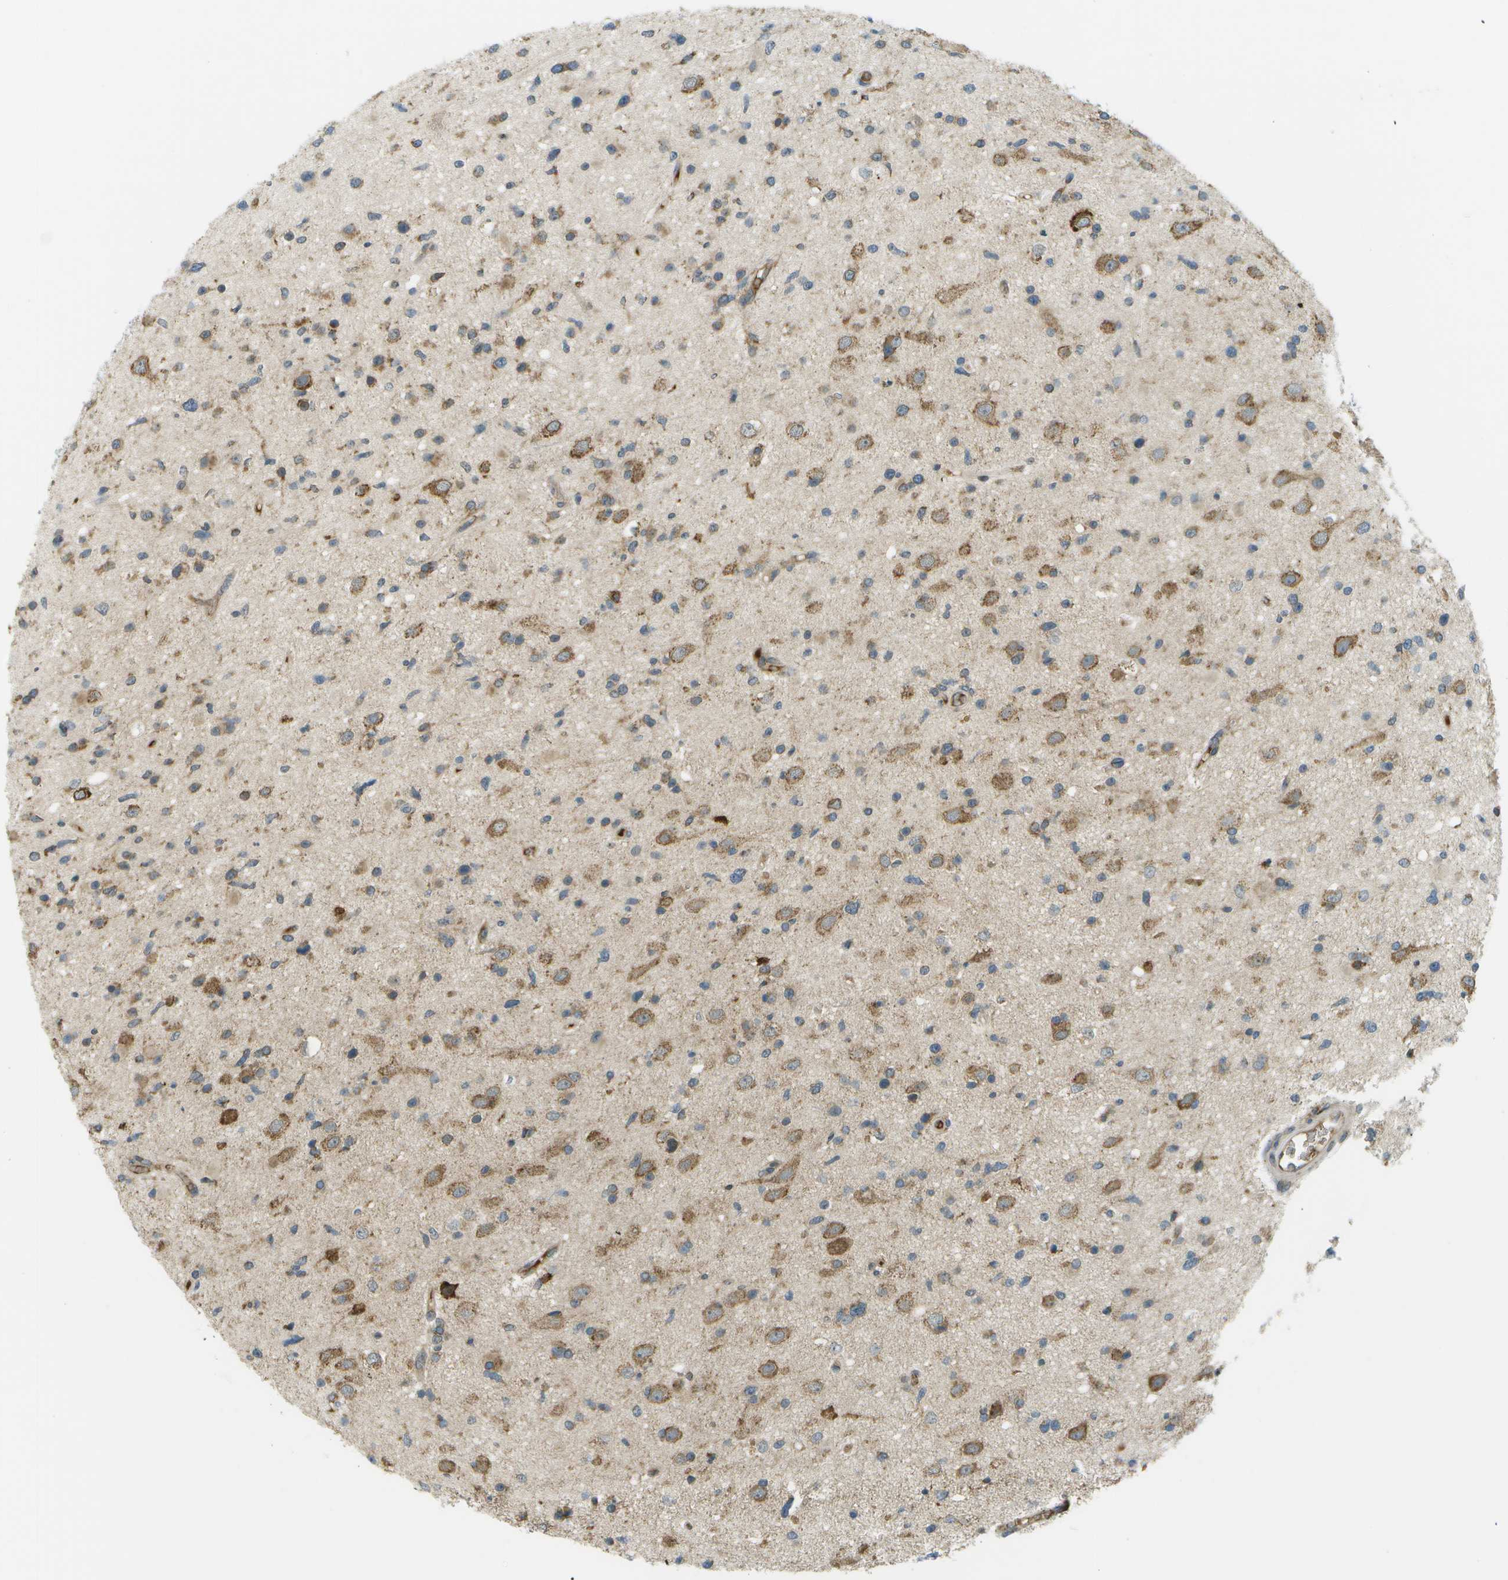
{"staining": {"intensity": "moderate", "quantity": "25%-75%", "location": "cytoplasmic/membranous"}, "tissue": "glioma", "cell_type": "Tumor cells", "image_type": "cancer", "snomed": [{"axis": "morphology", "description": "Glioma, malignant, High grade"}, {"axis": "topography", "description": "Brain"}], "caption": "Tumor cells exhibit moderate cytoplasmic/membranous staining in approximately 25%-75% of cells in malignant glioma (high-grade). (Brightfield microscopy of DAB IHC at high magnification).", "gene": "USP30", "patient": {"sex": "male", "age": 33}}